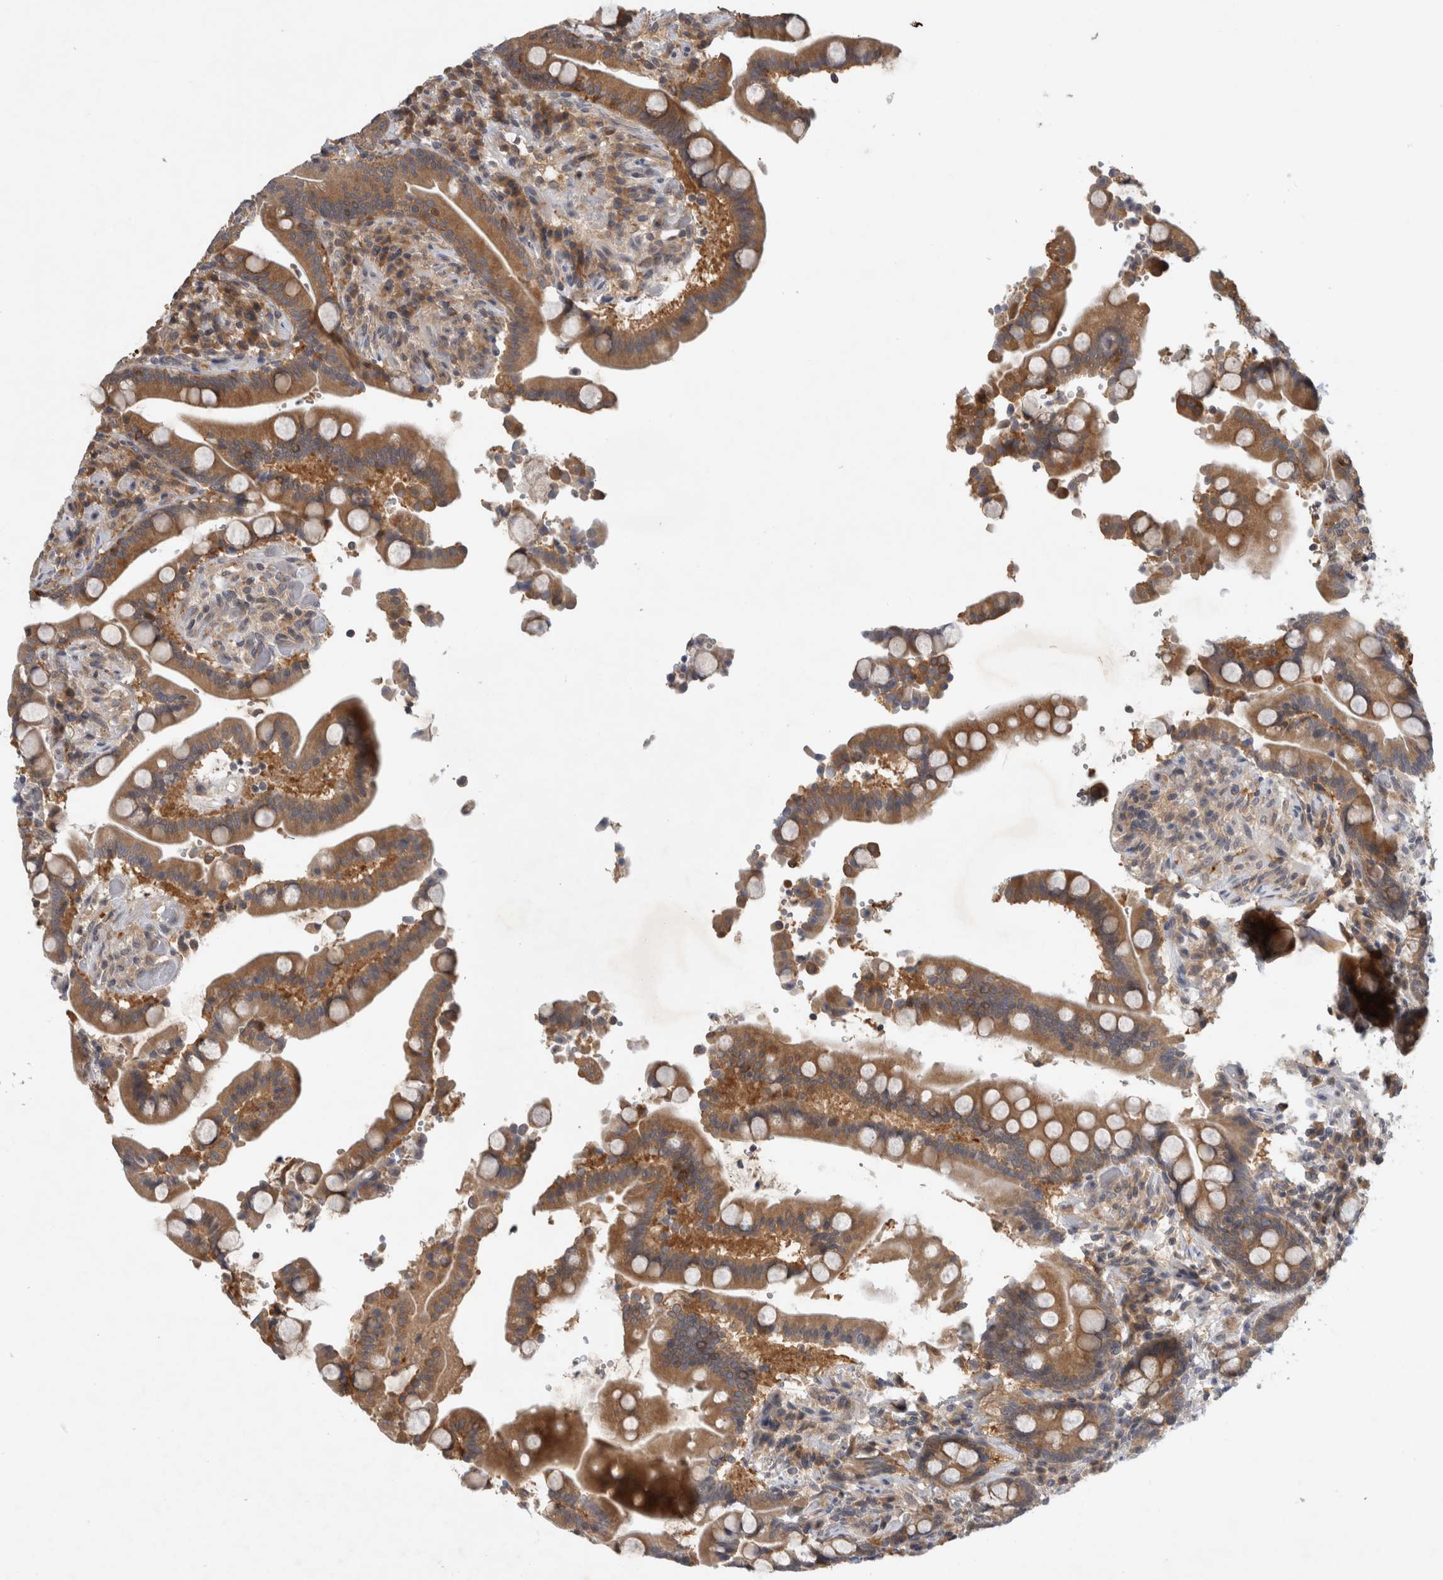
{"staining": {"intensity": "negative", "quantity": "none", "location": "none"}, "tissue": "colon", "cell_type": "Endothelial cells", "image_type": "normal", "snomed": [{"axis": "morphology", "description": "Normal tissue, NOS"}, {"axis": "topography", "description": "Colon"}], "caption": "Immunohistochemical staining of unremarkable colon shows no significant staining in endothelial cells. (Stains: DAB (3,3'-diaminobenzidine) immunohistochemistry (IHC) with hematoxylin counter stain, Microscopy: brightfield microscopy at high magnification).", "gene": "AASDHPPT", "patient": {"sex": "male", "age": 73}}